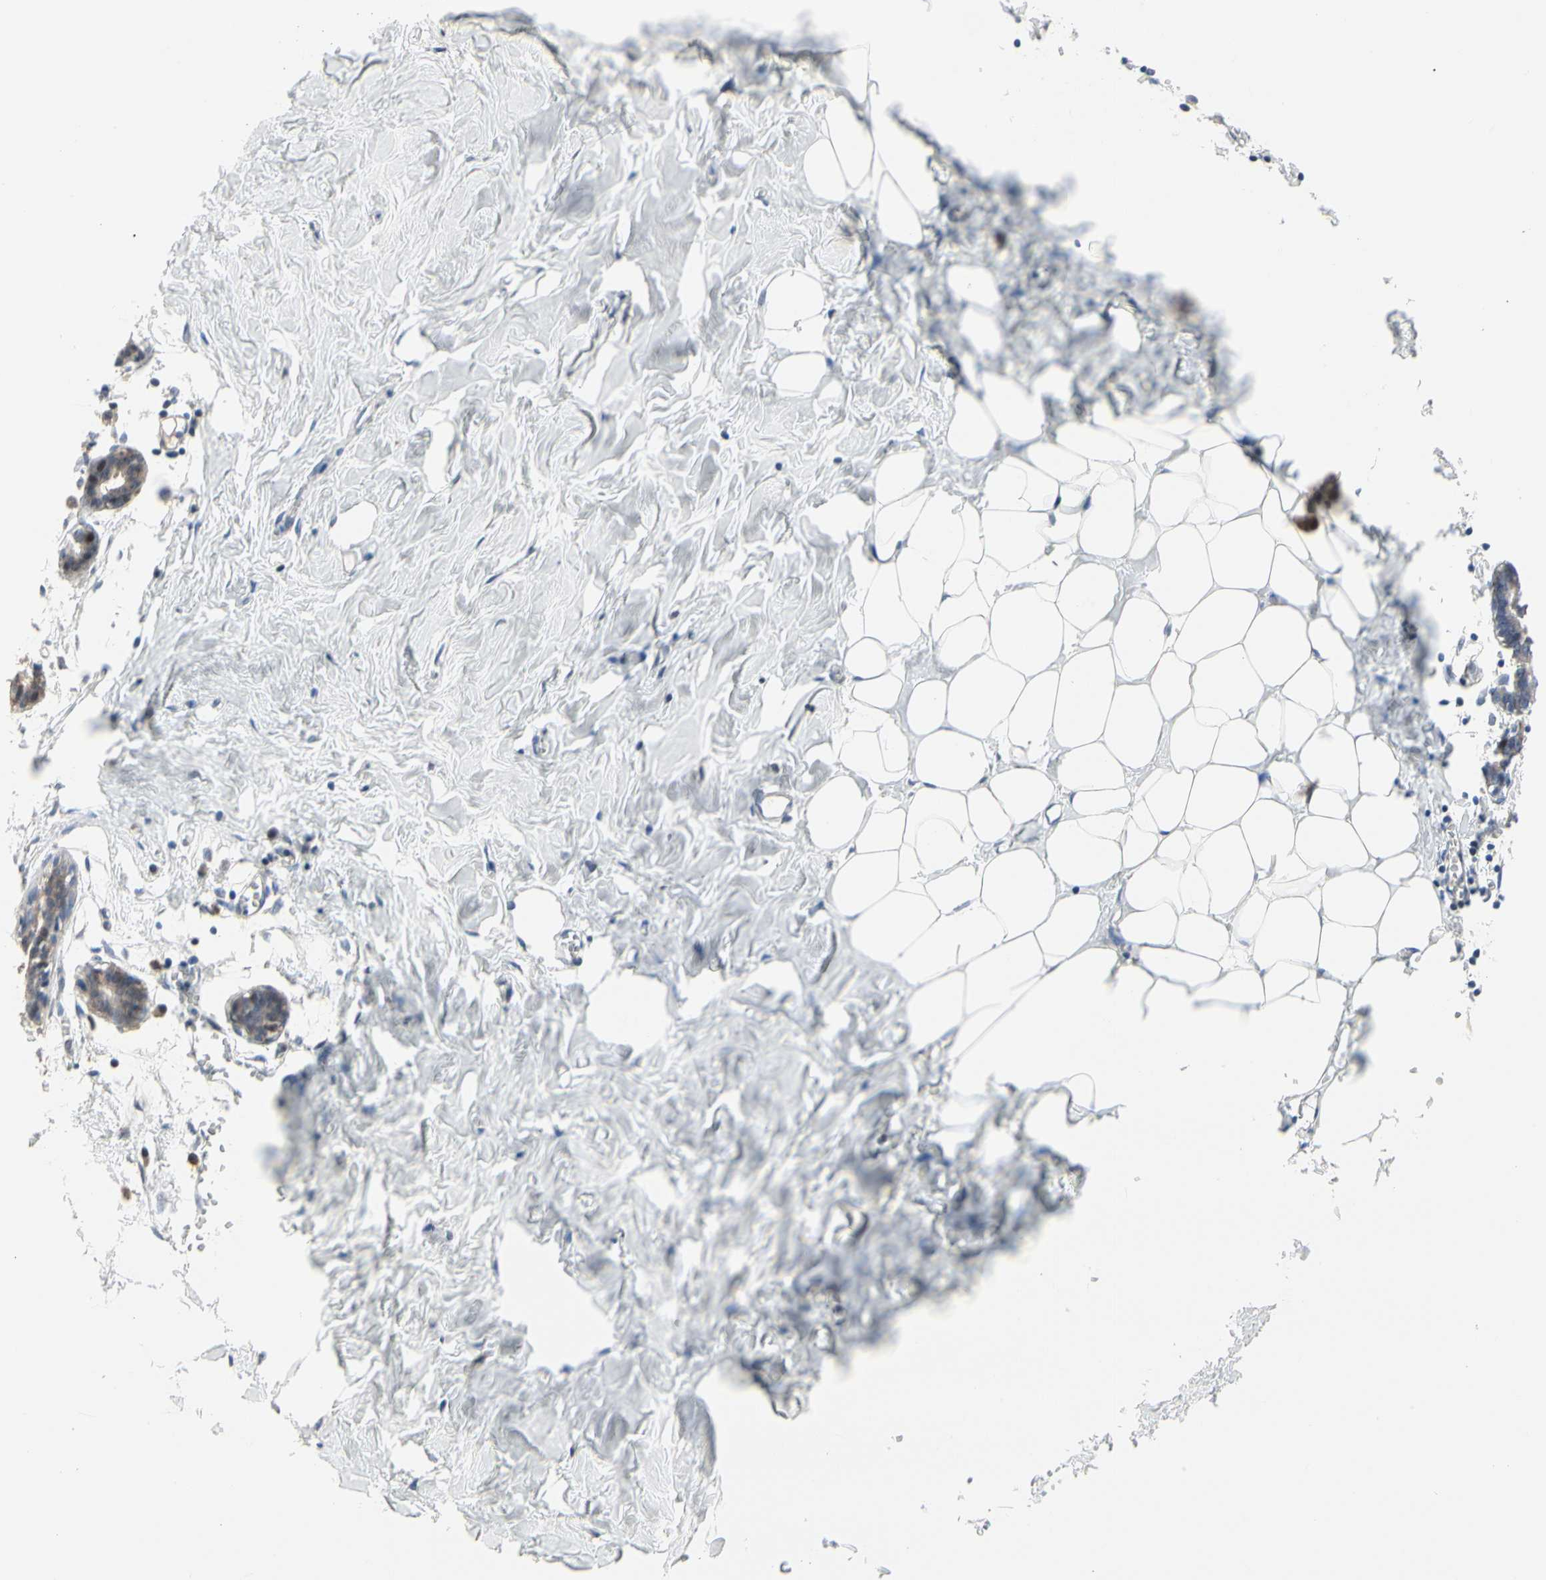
{"staining": {"intensity": "negative", "quantity": "none", "location": "none"}, "tissue": "breast", "cell_type": "Adipocytes", "image_type": "normal", "snomed": [{"axis": "morphology", "description": "Normal tissue, NOS"}, {"axis": "topography", "description": "Breast"}], "caption": "A high-resolution photomicrograph shows immunohistochemistry staining of unremarkable breast, which exhibits no significant positivity in adipocytes.", "gene": "CDK5", "patient": {"sex": "female", "age": 27}}